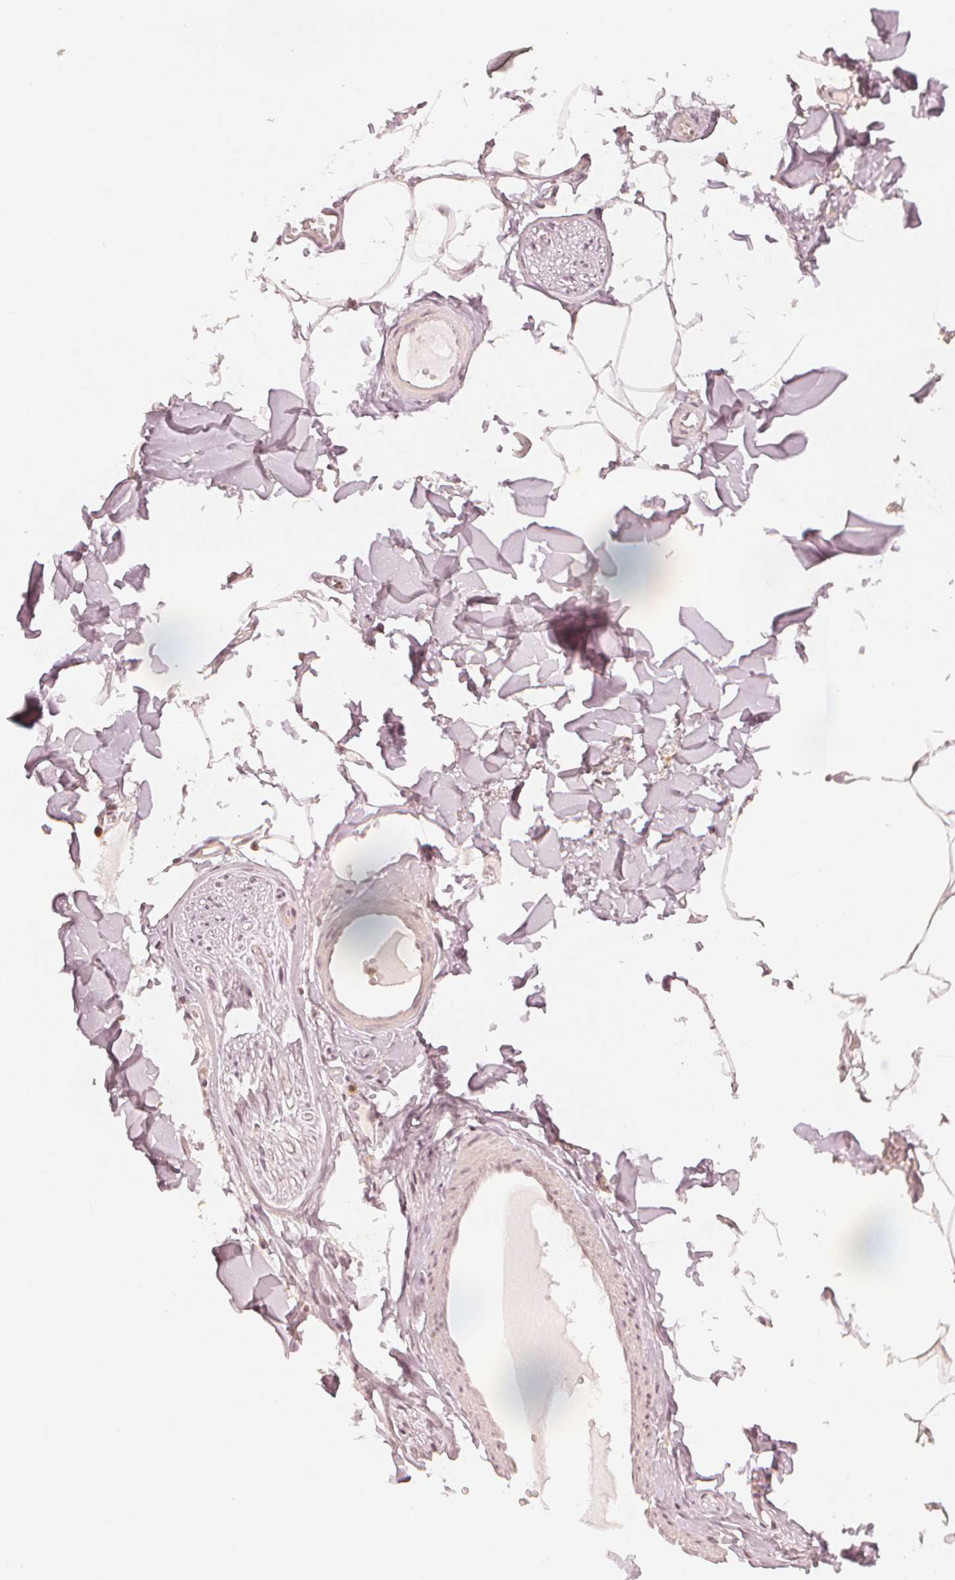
{"staining": {"intensity": "negative", "quantity": "none", "location": "none"}, "tissue": "adipose tissue", "cell_type": "Adipocytes", "image_type": "normal", "snomed": [{"axis": "morphology", "description": "Normal tissue, NOS"}, {"axis": "topography", "description": "Skin"}, {"axis": "topography", "description": "Peripheral nerve tissue"}], "caption": "Immunohistochemistry photomicrograph of normal adipose tissue: human adipose tissue stained with DAB (3,3'-diaminobenzidine) demonstrates no significant protein expression in adipocytes.", "gene": "SLC34A1", "patient": {"sex": "female", "age": 45}}